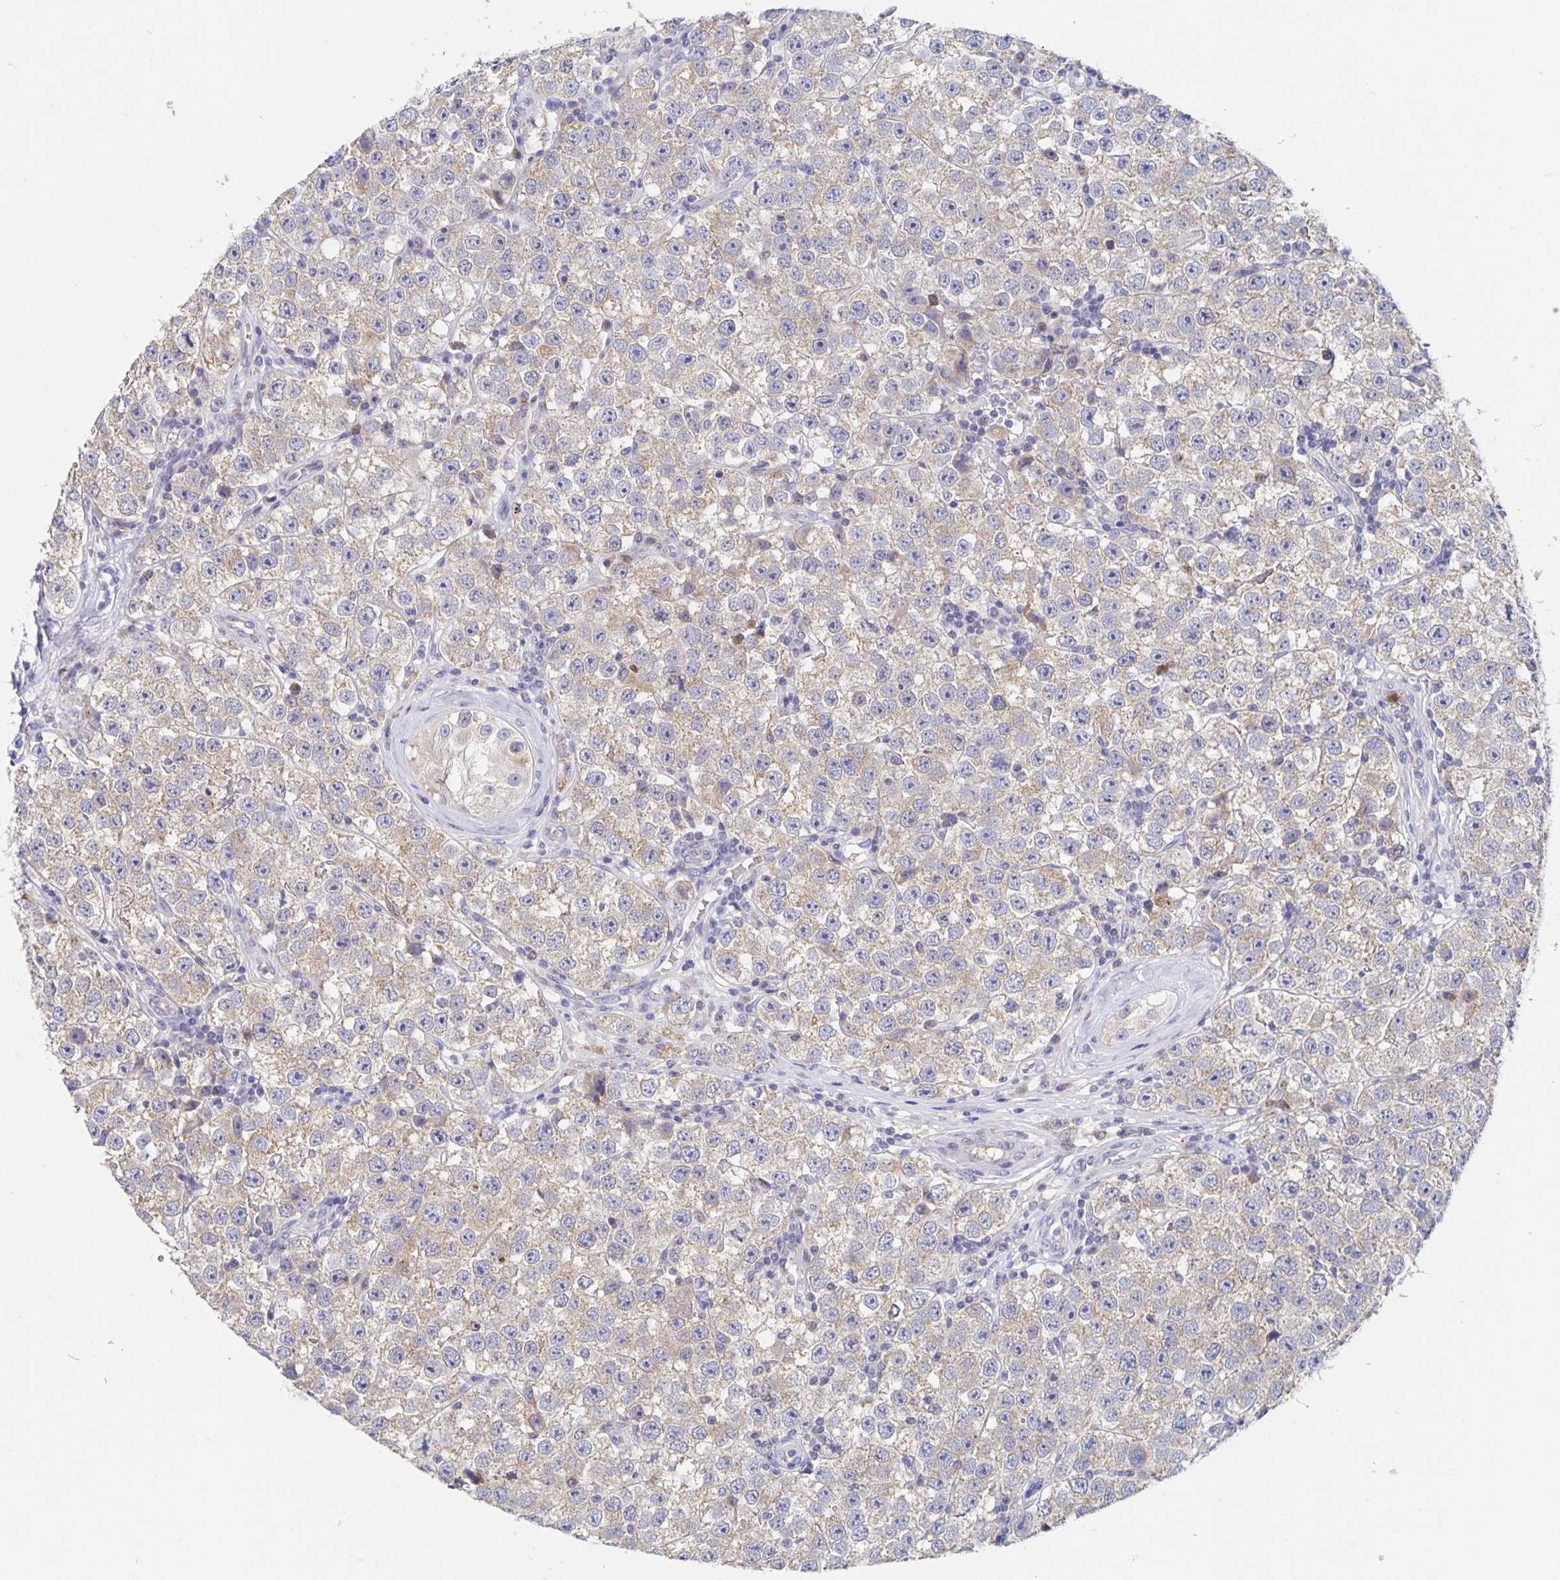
{"staining": {"intensity": "moderate", "quantity": "25%-75%", "location": "cytoplasmic/membranous"}, "tissue": "testis cancer", "cell_type": "Tumor cells", "image_type": "cancer", "snomed": [{"axis": "morphology", "description": "Seminoma, NOS"}, {"axis": "topography", "description": "Testis"}], "caption": "A histopathology image of human testis cancer stained for a protein shows moderate cytoplasmic/membranous brown staining in tumor cells.", "gene": "CDC42BPG", "patient": {"sex": "male", "age": 34}}